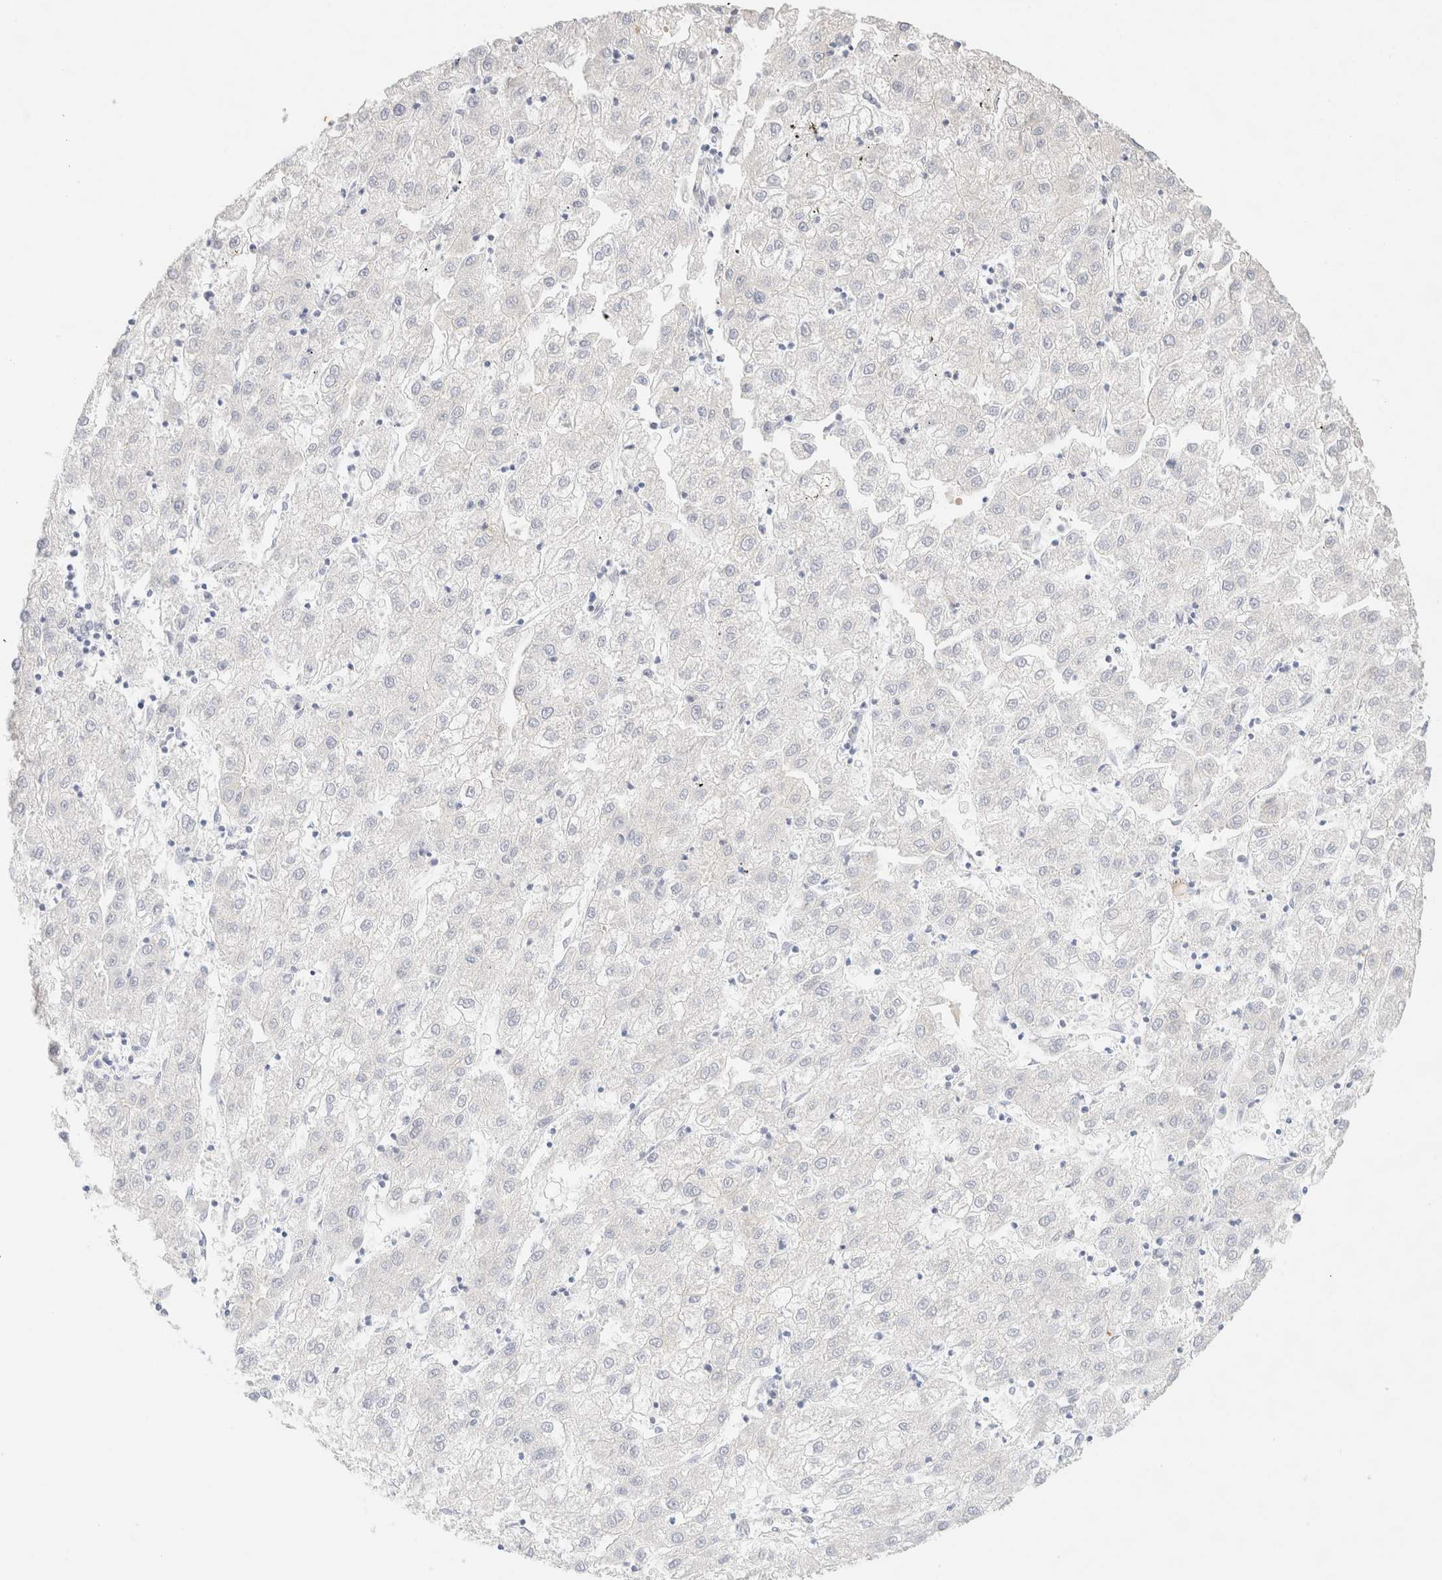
{"staining": {"intensity": "negative", "quantity": "none", "location": "none"}, "tissue": "liver cancer", "cell_type": "Tumor cells", "image_type": "cancer", "snomed": [{"axis": "morphology", "description": "Carcinoma, Hepatocellular, NOS"}, {"axis": "topography", "description": "Liver"}], "caption": "An immunohistochemistry micrograph of liver cancer (hepatocellular carcinoma) is shown. There is no staining in tumor cells of liver cancer (hepatocellular carcinoma).", "gene": "CSNK1E", "patient": {"sex": "male", "age": 72}}